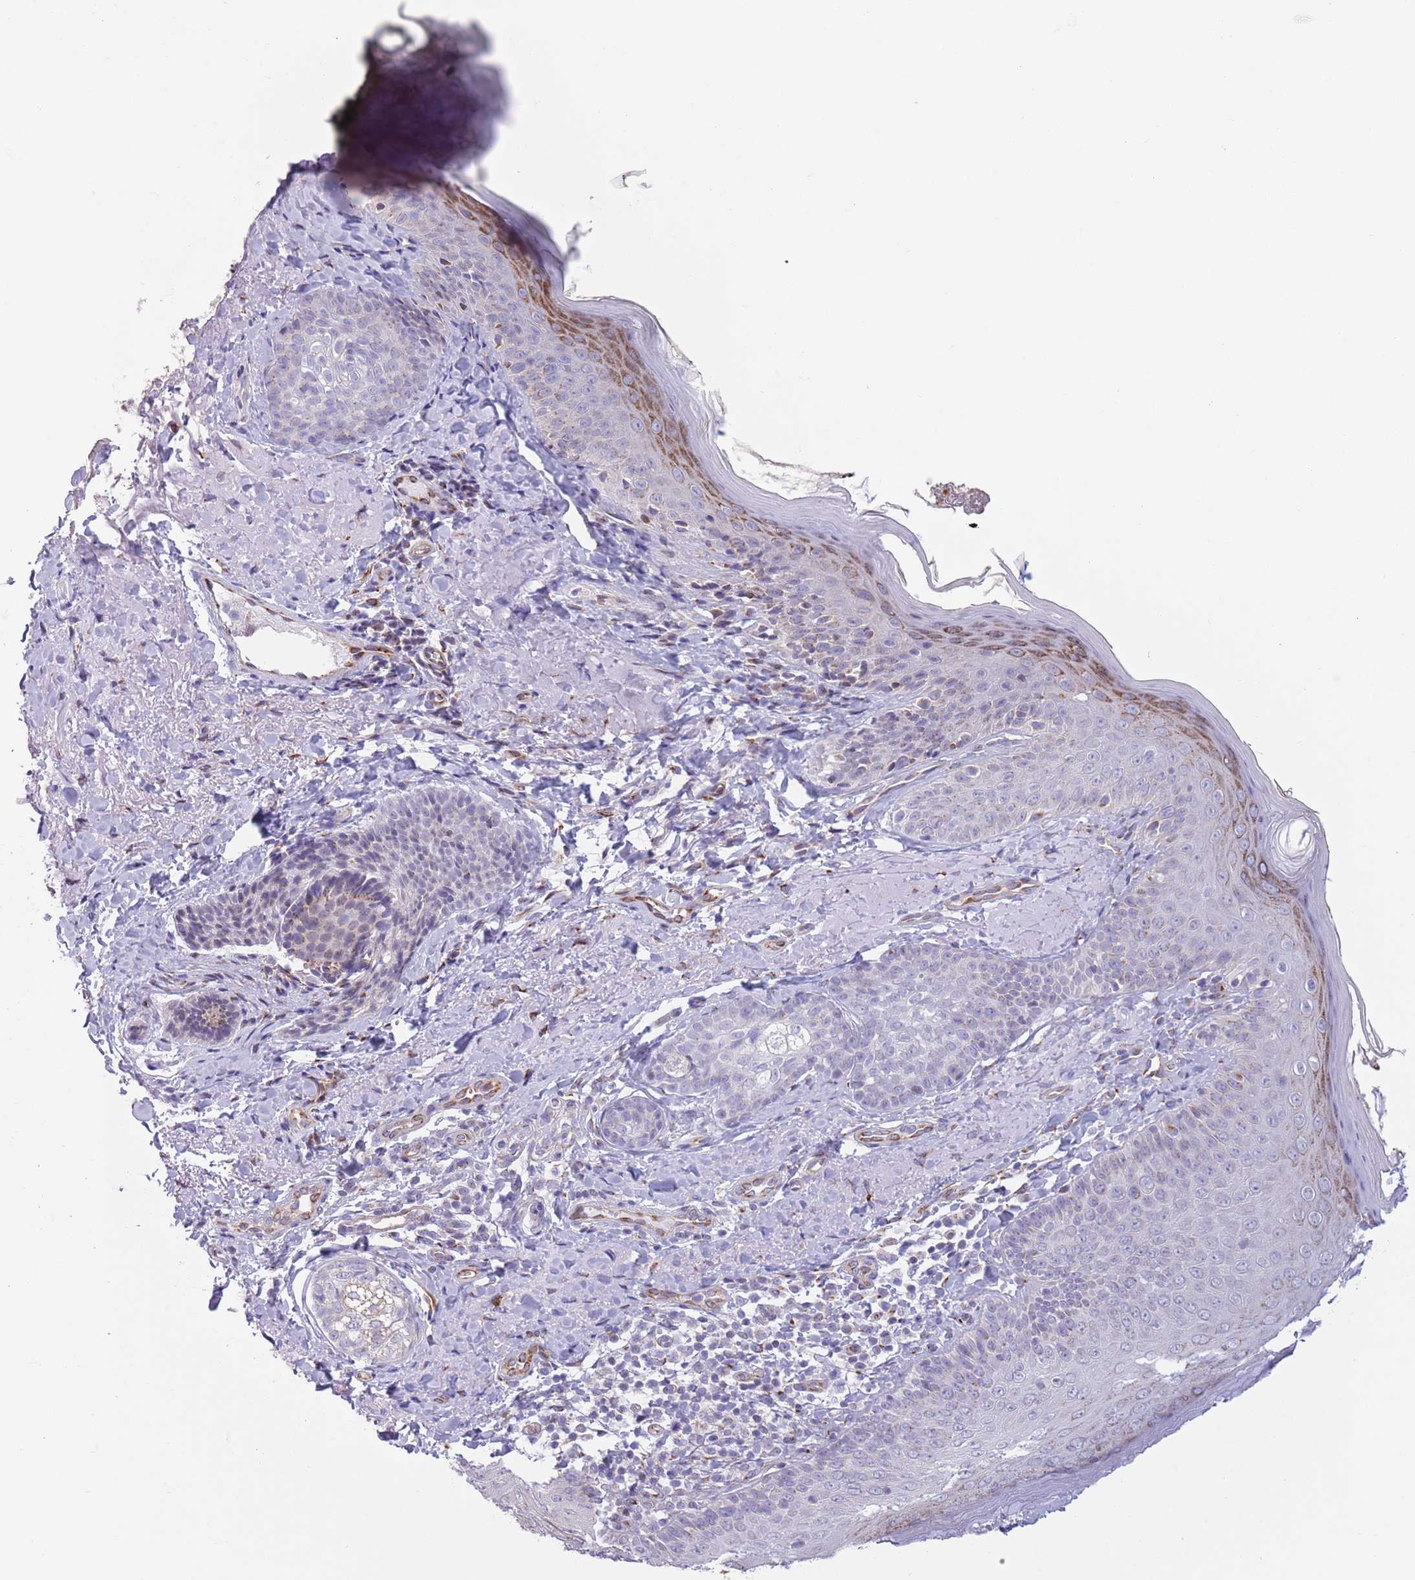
{"staining": {"intensity": "negative", "quantity": "none", "location": "none"}, "tissue": "skin", "cell_type": "Fibroblasts", "image_type": "normal", "snomed": [{"axis": "morphology", "description": "Normal tissue, NOS"}, {"axis": "topography", "description": "Skin"}], "caption": "IHC photomicrograph of benign skin: skin stained with DAB (3,3'-diaminobenzidine) exhibits no significant protein expression in fibroblasts.", "gene": "C20orf96", "patient": {"sex": "male", "age": 57}}